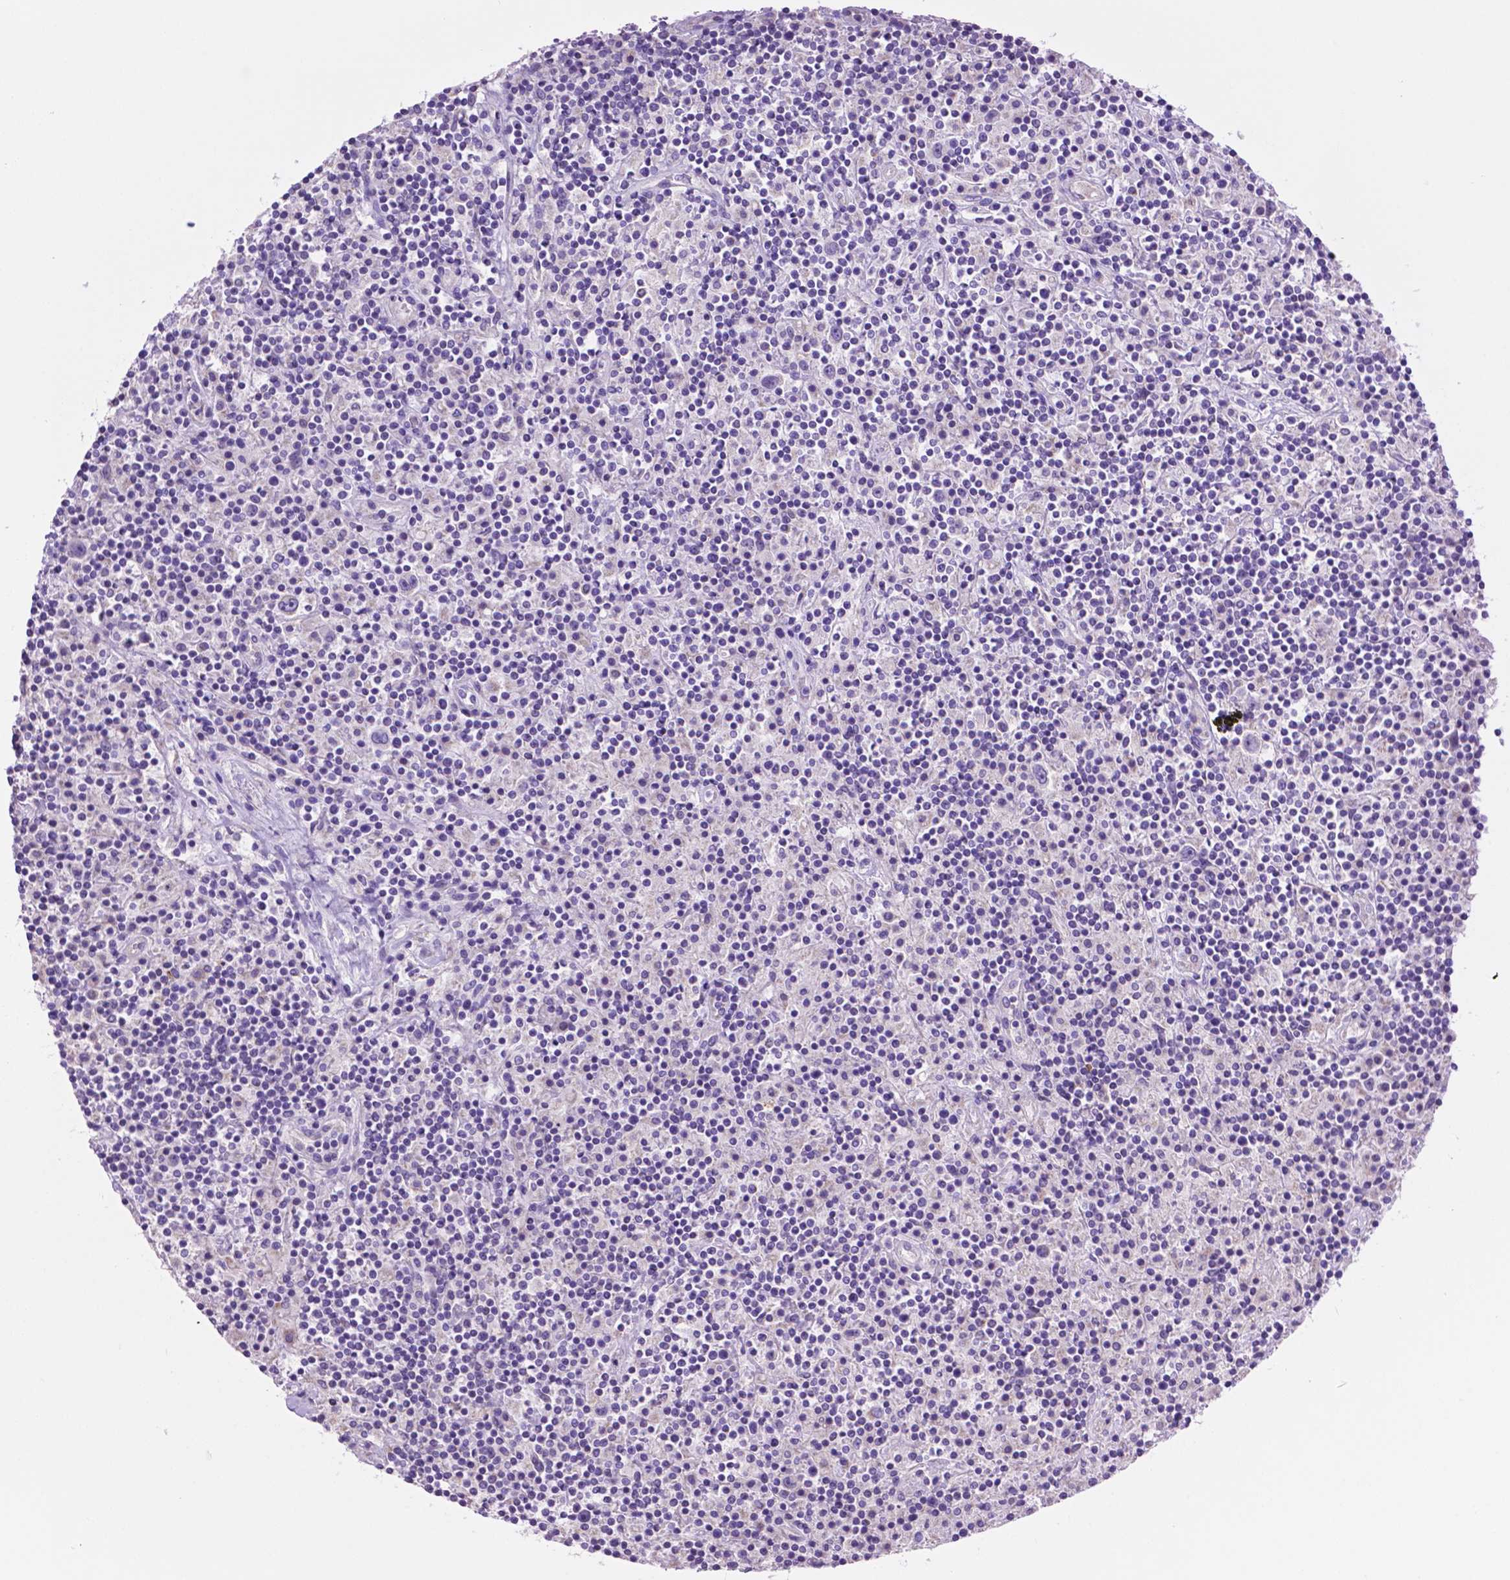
{"staining": {"intensity": "negative", "quantity": "none", "location": "none"}, "tissue": "lymphoma", "cell_type": "Tumor cells", "image_type": "cancer", "snomed": [{"axis": "morphology", "description": "Hodgkin's disease, NOS"}, {"axis": "topography", "description": "Lymph node"}], "caption": "Photomicrograph shows no protein expression in tumor cells of Hodgkin's disease tissue.", "gene": "PHYHIP", "patient": {"sex": "male", "age": 70}}